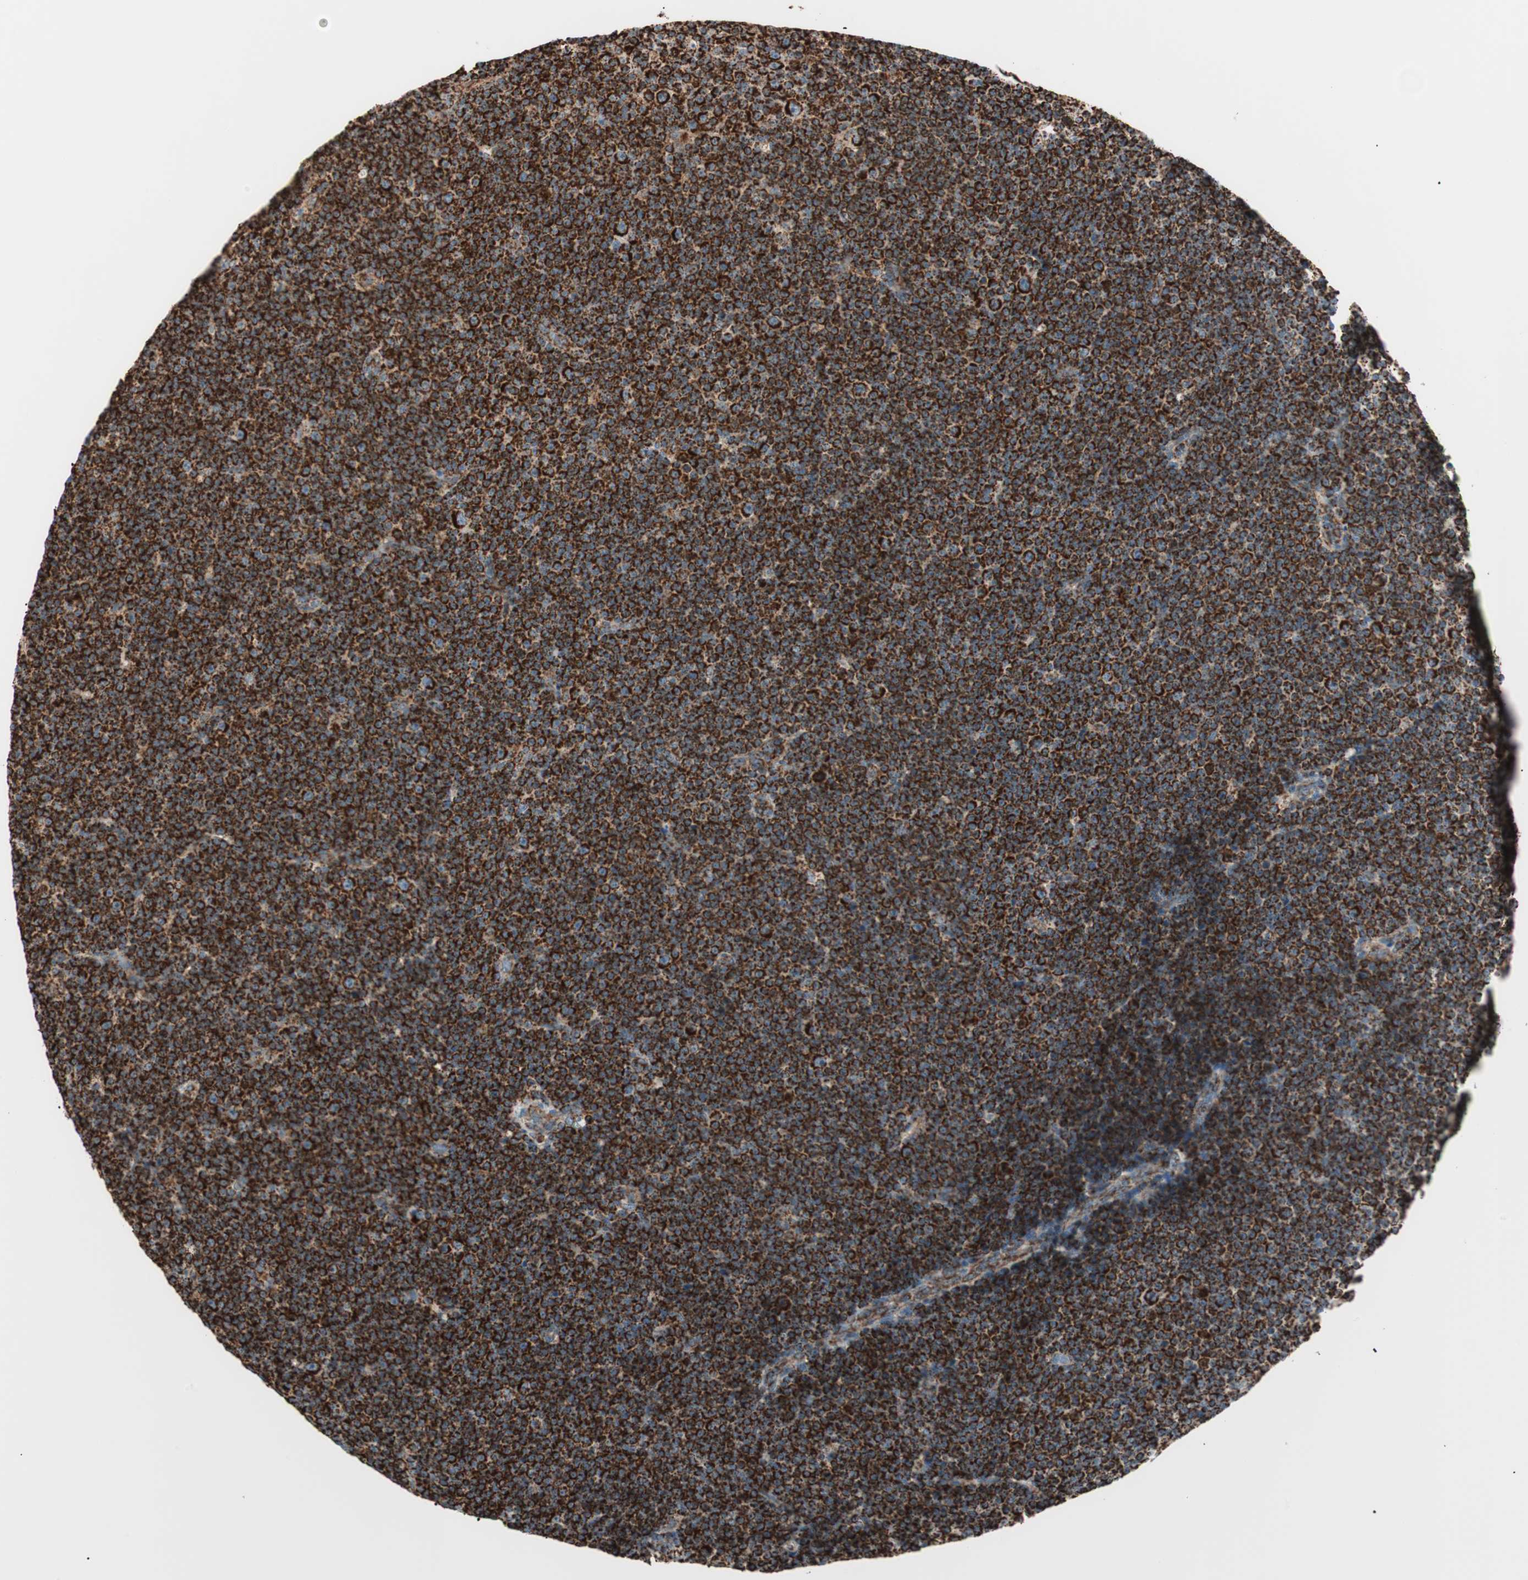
{"staining": {"intensity": "strong", "quantity": ">75%", "location": "cytoplasmic/membranous"}, "tissue": "lymphoma", "cell_type": "Tumor cells", "image_type": "cancer", "snomed": [{"axis": "morphology", "description": "Malignant lymphoma, non-Hodgkin's type, Low grade"}, {"axis": "topography", "description": "Lymph node"}], "caption": "Immunohistochemical staining of human lymphoma exhibits high levels of strong cytoplasmic/membranous protein staining in about >75% of tumor cells.", "gene": "TOMM22", "patient": {"sex": "female", "age": 67}}